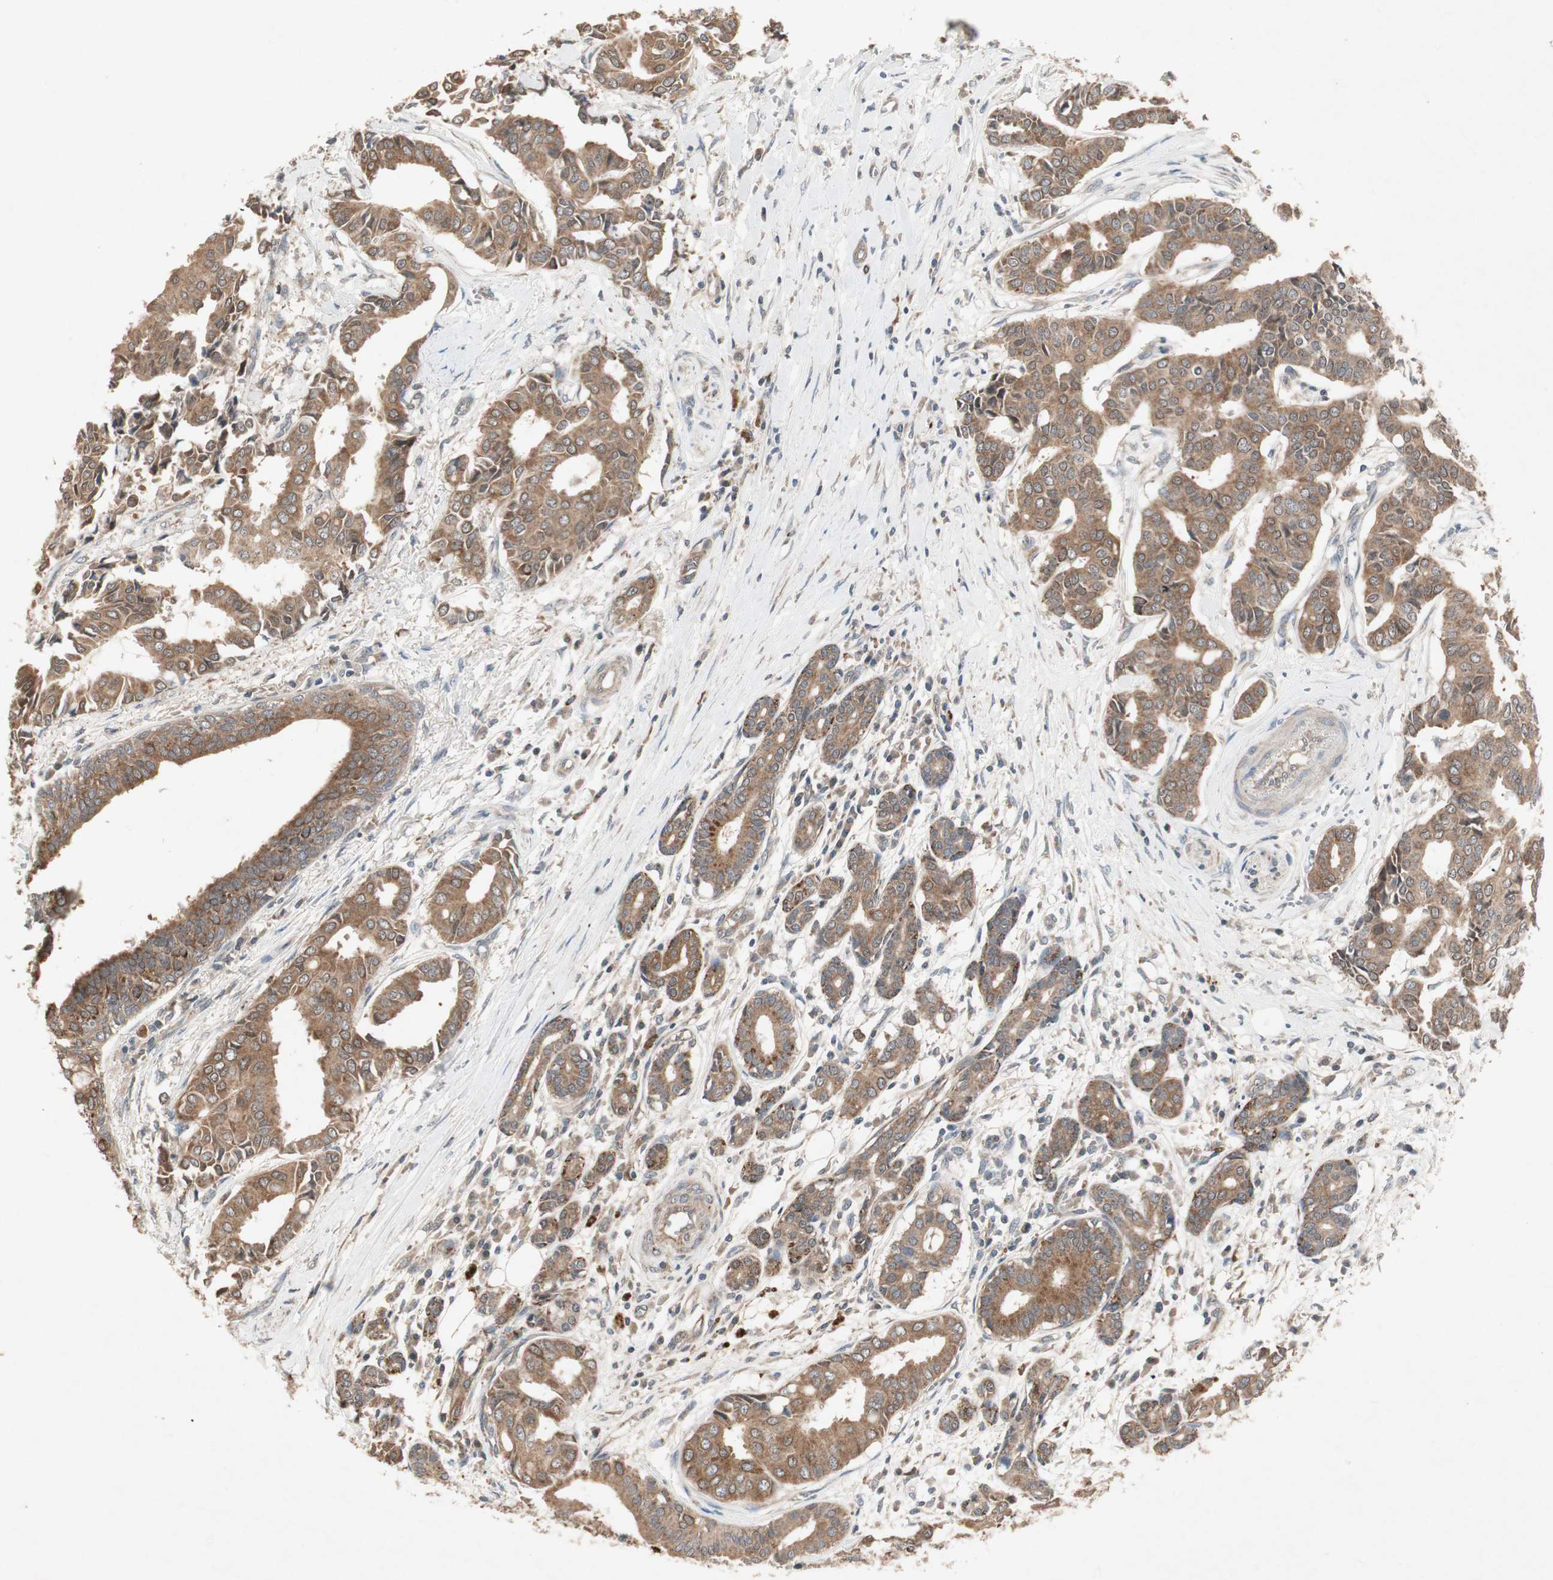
{"staining": {"intensity": "moderate", "quantity": ">75%", "location": "cytoplasmic/membranous"}, "tissue": "head and neck cancer", "cell_type": "Tumor cells", "image_type": "cancer", "snomed": [{"axis": "morphology", "description": "Adenocarcinoma, NOS"}, {"axis": "topography", "description": "Salivary gland"}, {"axis": "topography", "description": "Head-Neck"}], "caption": "Human head and neck adenocarcinoma stained for a protein (brown) shows moderate cytoplasmic/membranous positive staining in about >75% of tumor cells.", "gene": "JMJD7-PLA2G4B", "patient": {"sex": "female", "age": 59}}